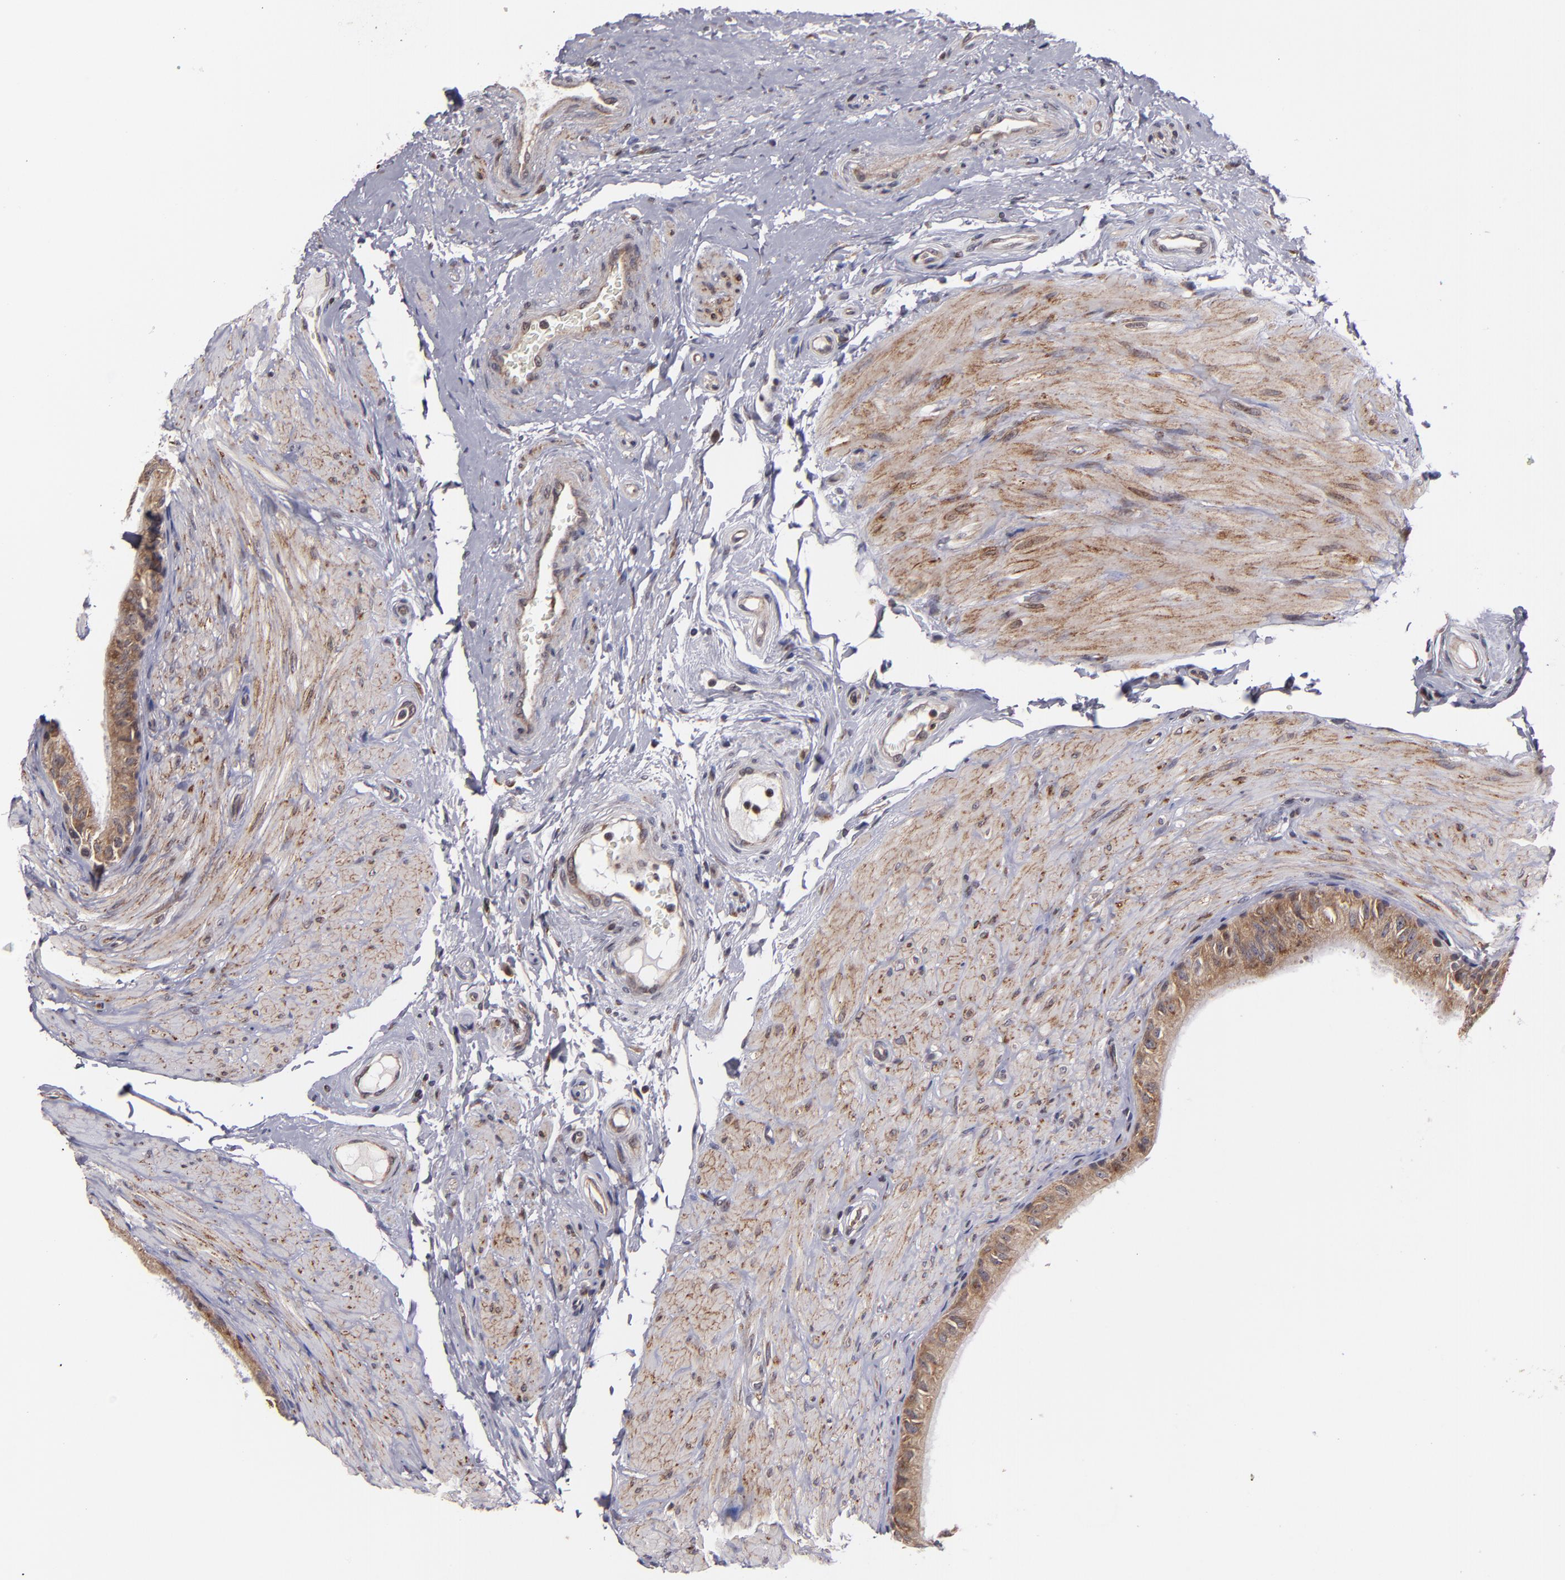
{"staining": {"intensity": "moderate", "quantity": ">75%", "location": "cytoplasmic/membranous"}, "tissue": "epididymis", "cell_type": "Glandular cells", "image_type": "normal", "snomed": [{"axis": "morphology", "description": "Normal tissue, NOS"}, {"axis": "topography", "description": "Epididymis"}], "caption": "Immunohistochemical staining of benign human epididymis exhibits moderate cytoplasmic/membranous protein staining in about >75% of glandular cells. Nuclei are stained in blue.", "gene": "CASP1", "patient": {"sex": "male", "age": 68}}